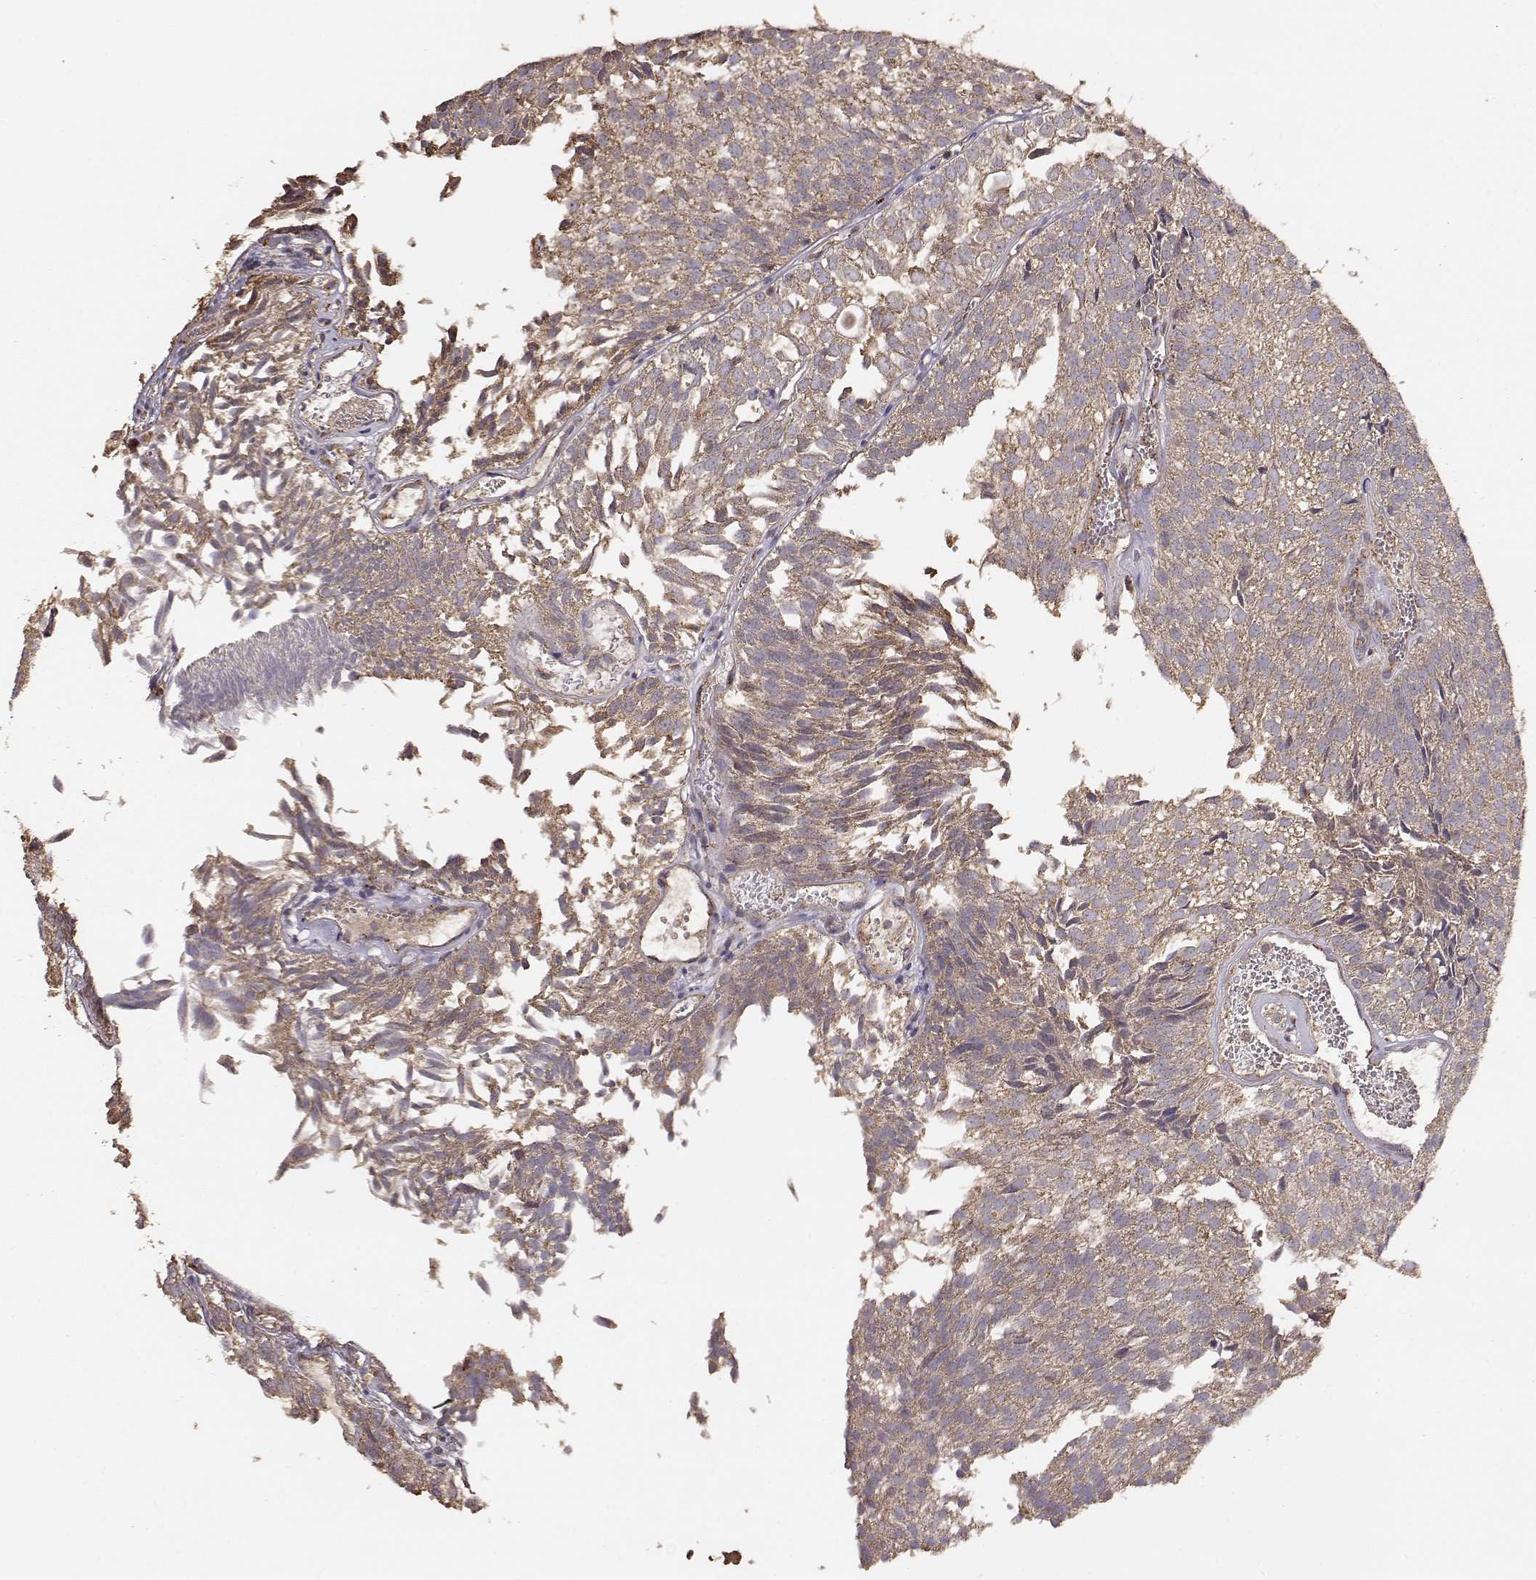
{"staining": {"intensity": "weak", "quantity": "25%-75%", "location": "cytoplasmic/membranous"}, "tissue": "urothelial cancer", "cell_type": "Tumor cells", "image_type": "cancer", "snomed": [{"axis": "morphology", "description": "Urothelial carcinoma, Low grade"}, {"axis": "topography", "description": "Urinary bladder"}], "caption": "Immunohistochemistry (IHC) photomicrograph of neoplastic tissue: urothelial carcinoma (low-grade) stained using immunohistochemistry reveals low levels of weak protein expression localized specifically in the cytoplasmic/membranous of tumor cells, appearing as a cytoplasmic/membranous brown color.", "gene": "TARS3", "patient": {"sex": "male", "age": 52}}